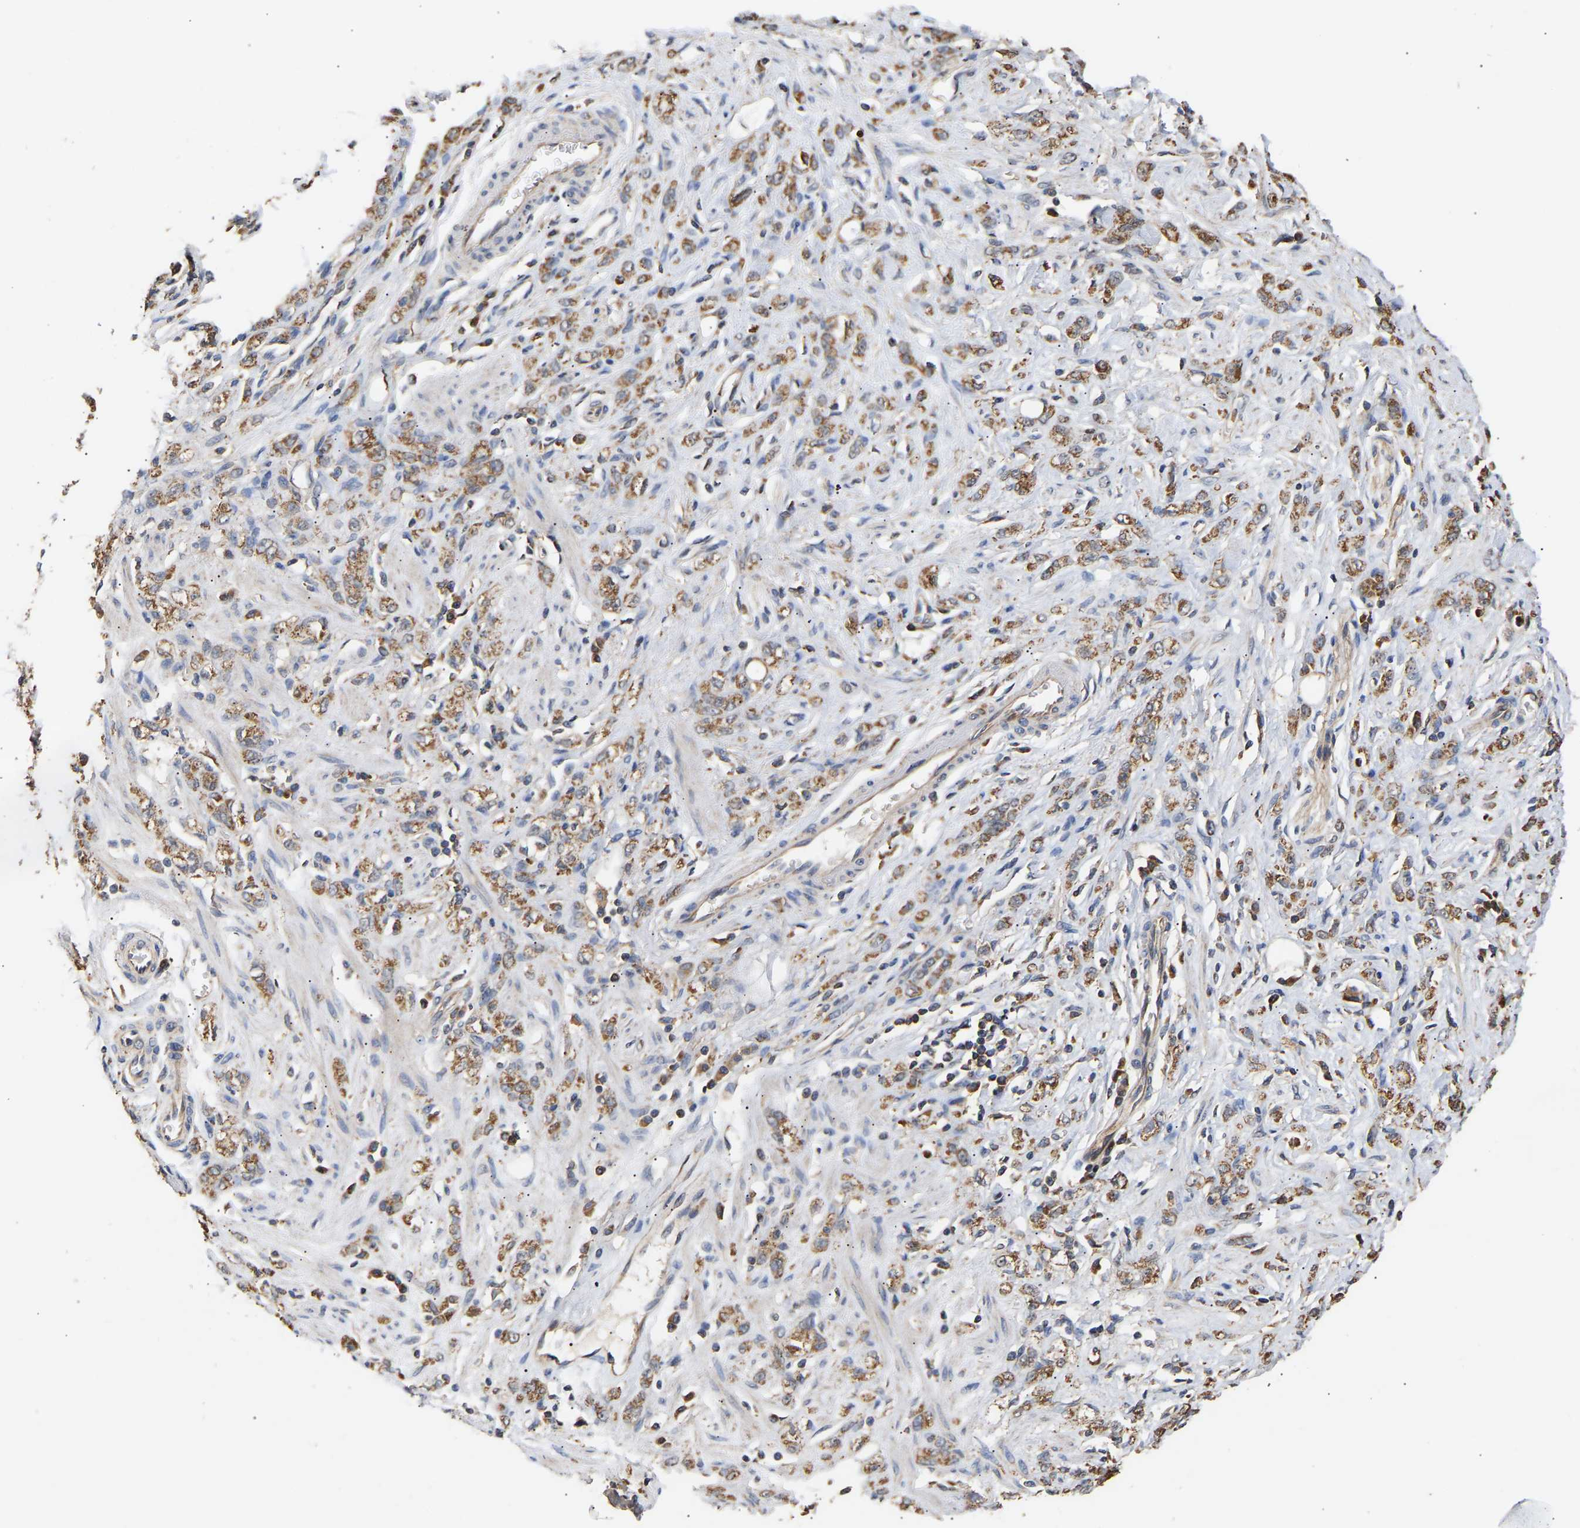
{"staining": {"intensity": "moderate", "quantity": ">75%", "location": "cytoplasmic/membranous"}, "tissue": "stomach cancer", "cell_type": "Tumor cells", "image_type": "cancer", "snomed": [{"axis": "morphology", "description": "Normal tissue, NOS"}, {"axis": "morphology", "description": "Adenocarcinoma, NOS"}, {"axis": "topography", "description": "Stomach"}], "caption": "The image demonstrates immunohistochemical staining of adenocarcinoma (stomach). There is moderate cytoplasmic/membranous positivity is present in approximately >75% of tumor cells. (Stains: DAB in brown, nuclei in blue, Microscopy: brightfield microscopy at high magnification).", "gene": "ZNF26", "patient": {"sex": "male", "age": 82}}